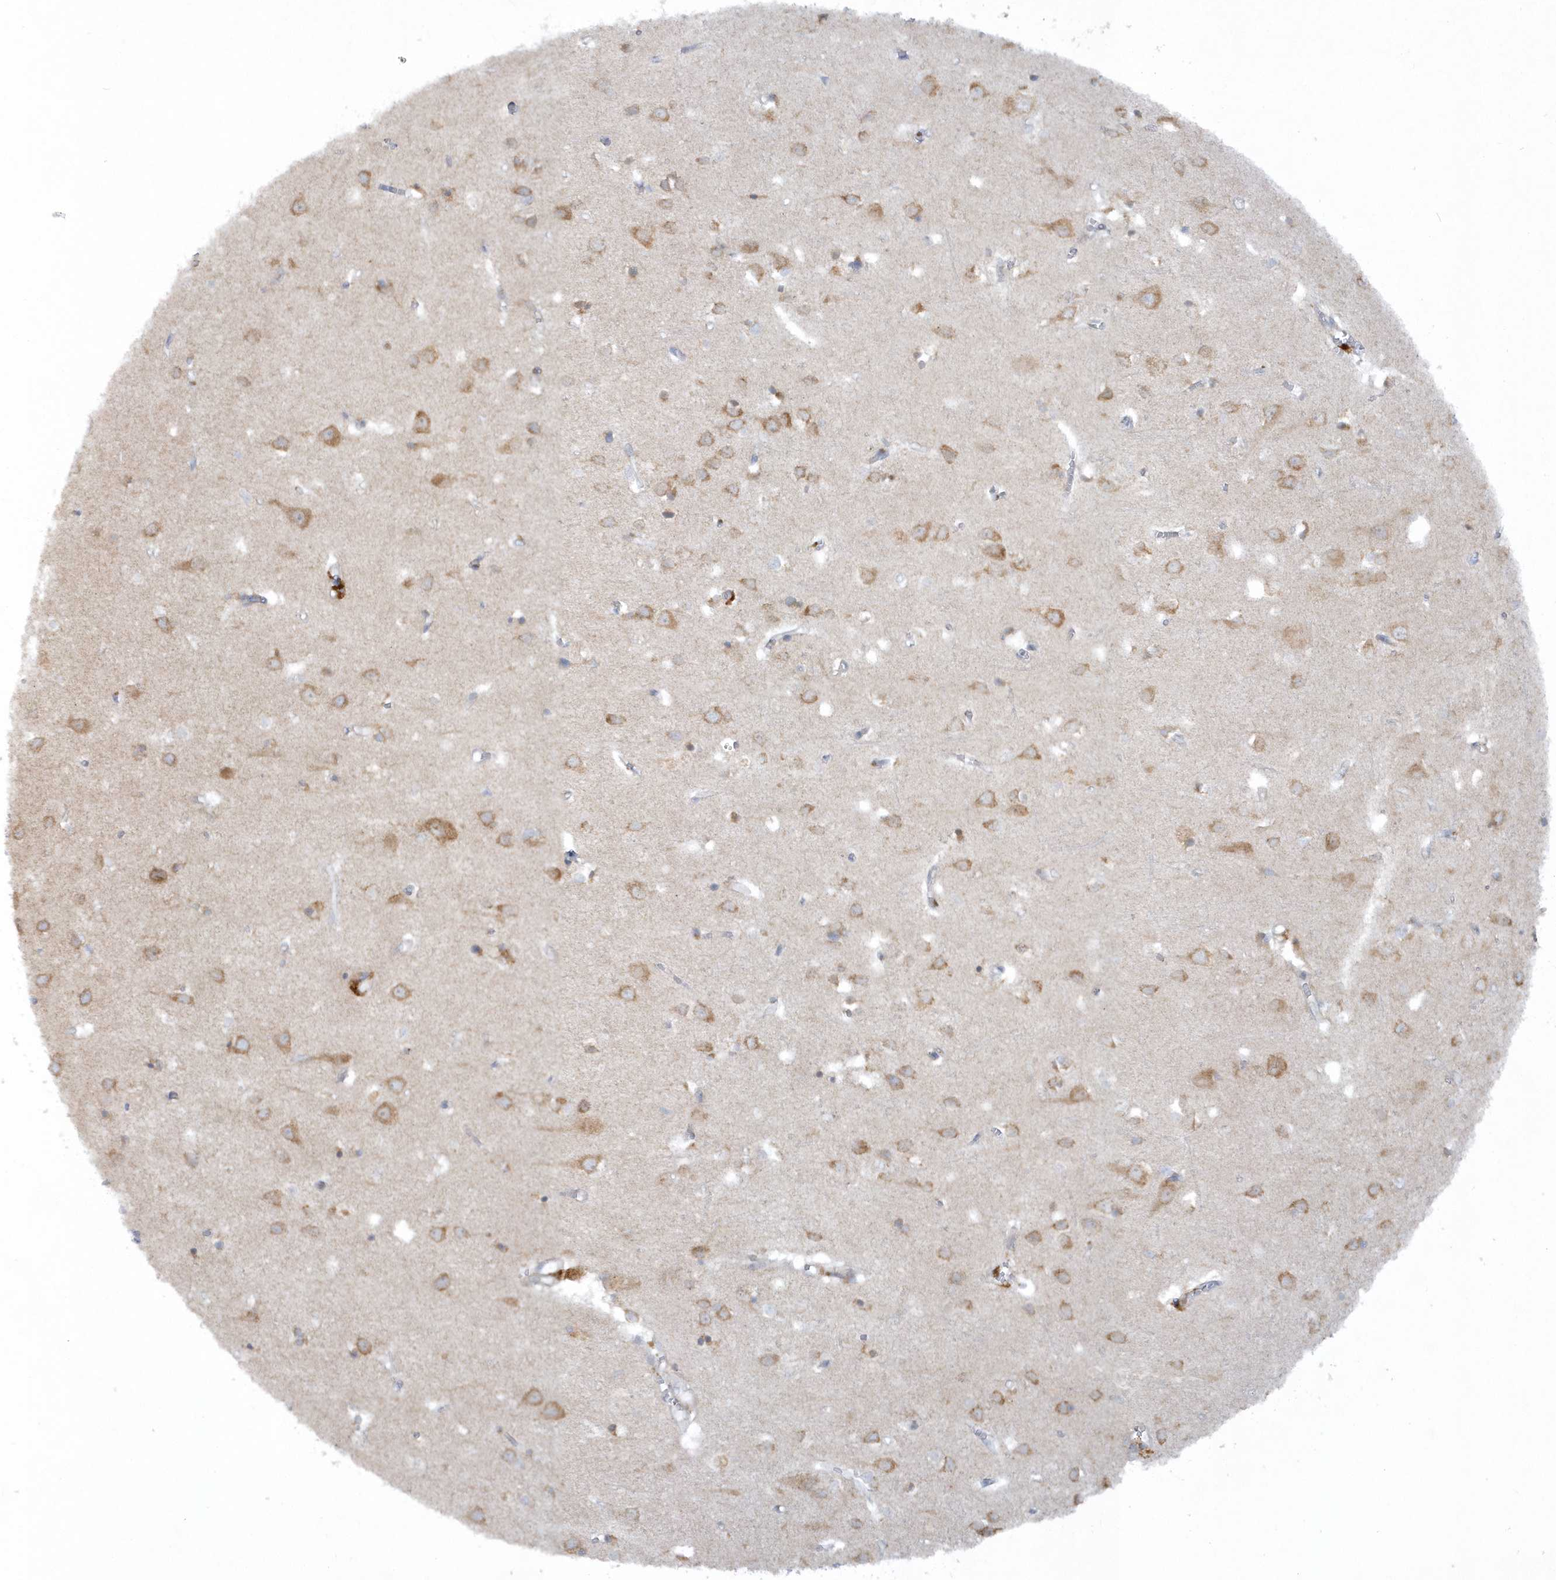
{"staining": {"intensity": "weak", "quantity": "25%-75%", "location": "cytoplasmic/membranous"}, "tissue": "cerebral cortex", "cell_type": "Endothelial cells", "image_type": "normal", "snomed": [{"axis": "morphology", "description": "Normal tissue, NOS"}, {"axis": "topography", "description": "Cerebral cortex"}], "caption": "A histopathology image showing weak cytoplasmic/membranous staining in approximately 25%-75% of endothelial cells in normal cerebral cortex, as visualized by brown immunohistochemical staining.", "gene": "CNOT10", "patient": {"sex": "female", "age": 64}}